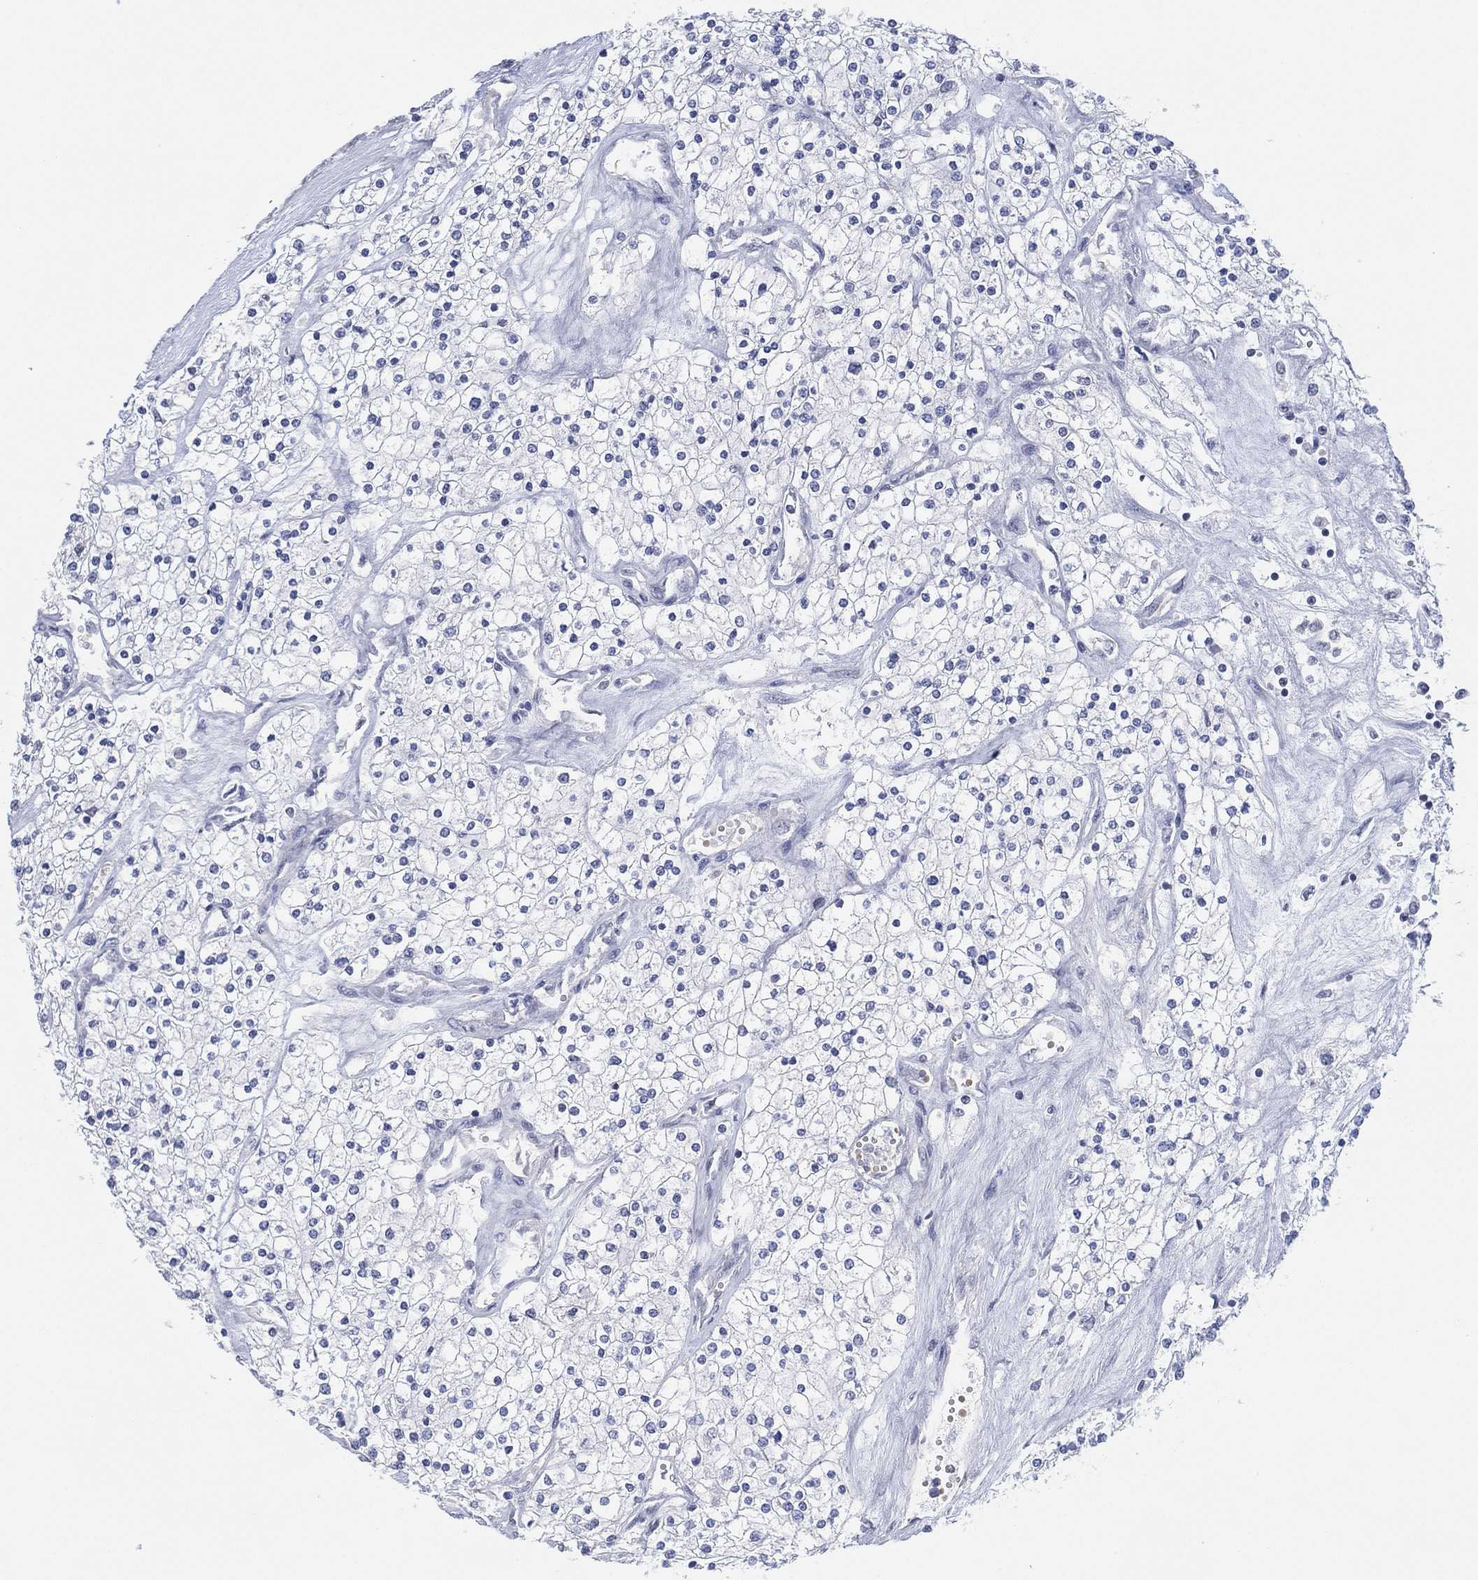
{"staining": {"intensity": "negative", "quantity": "none", "location": "none"}, "tissue": "renal cancer", "cell_type": "Tumor cells", "image_type": "cancer", "snomed": [{"axis": "morphology", "description": "Adenocarcinoma, NOS"}, {"axis": "topography", "description": "Kidney"}], "caption": "Human renal adenocarcinoma stained for a protein using IHC reveals no expression in tumor cells.", "gene": "CFTR", "patient": {"sex": "male", "age": 80}}